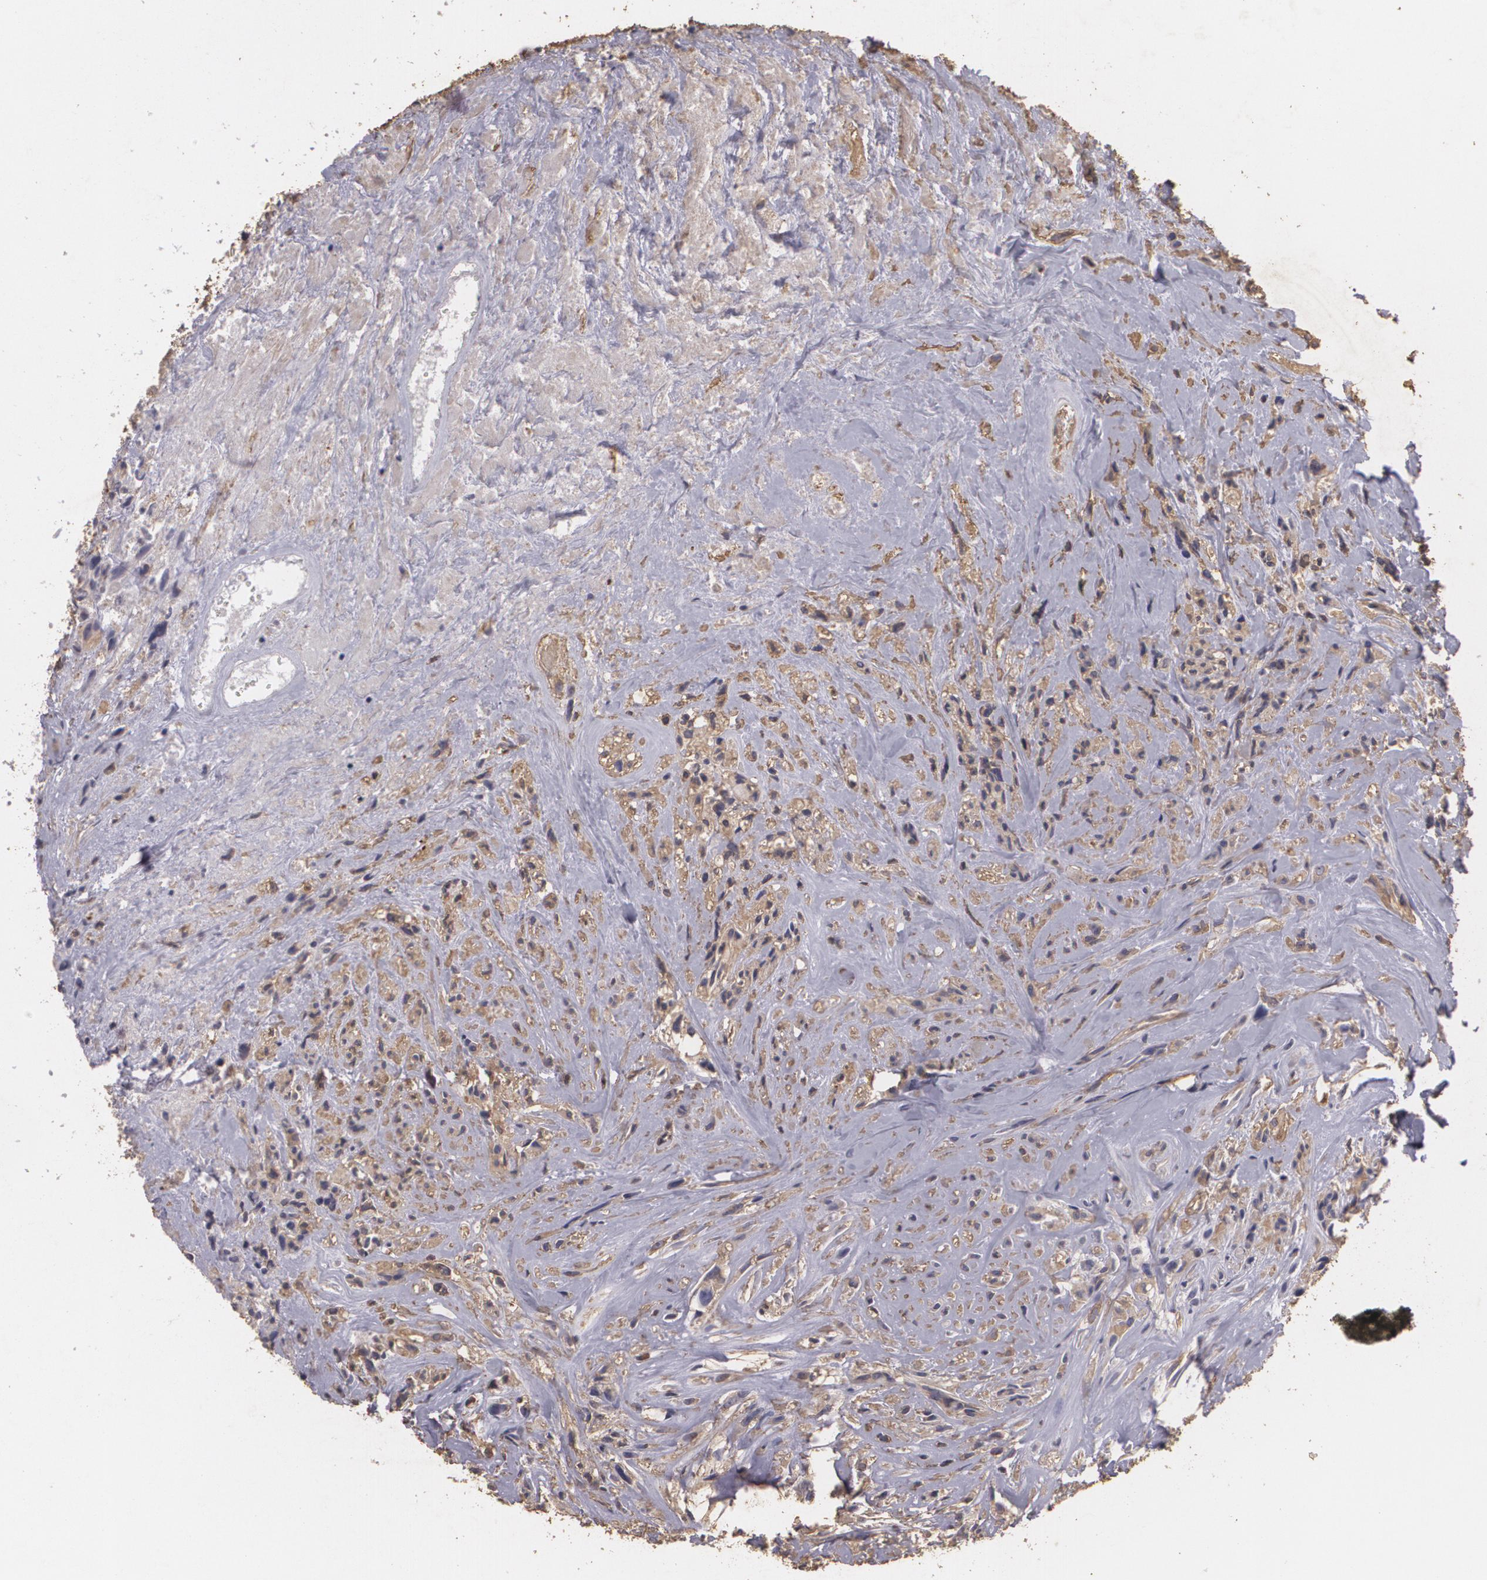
{"staining": {"intensity": "weak", "quantity": "25%-75%", "location": "cytoplasmic/membranous,nuclear"}, "tissue": "glioma", "cell_type": "Tumor cells", "image_type": "cancer", "snomed": [{"axis": "morphology", "description": "Glioma, malignant, High grade"}, {"axis": "topography", "description": "Brain"}], "caption": "Immunohistochemistry histopathology image of human glioma stained for a protein (brown), which reveals low levels of weak cytoplasmic/membranous and nuclear expression in about 25%-75% of tumor cells.", "gene": "KCNA4", "patient": {"sex": "male", "age": 48}}